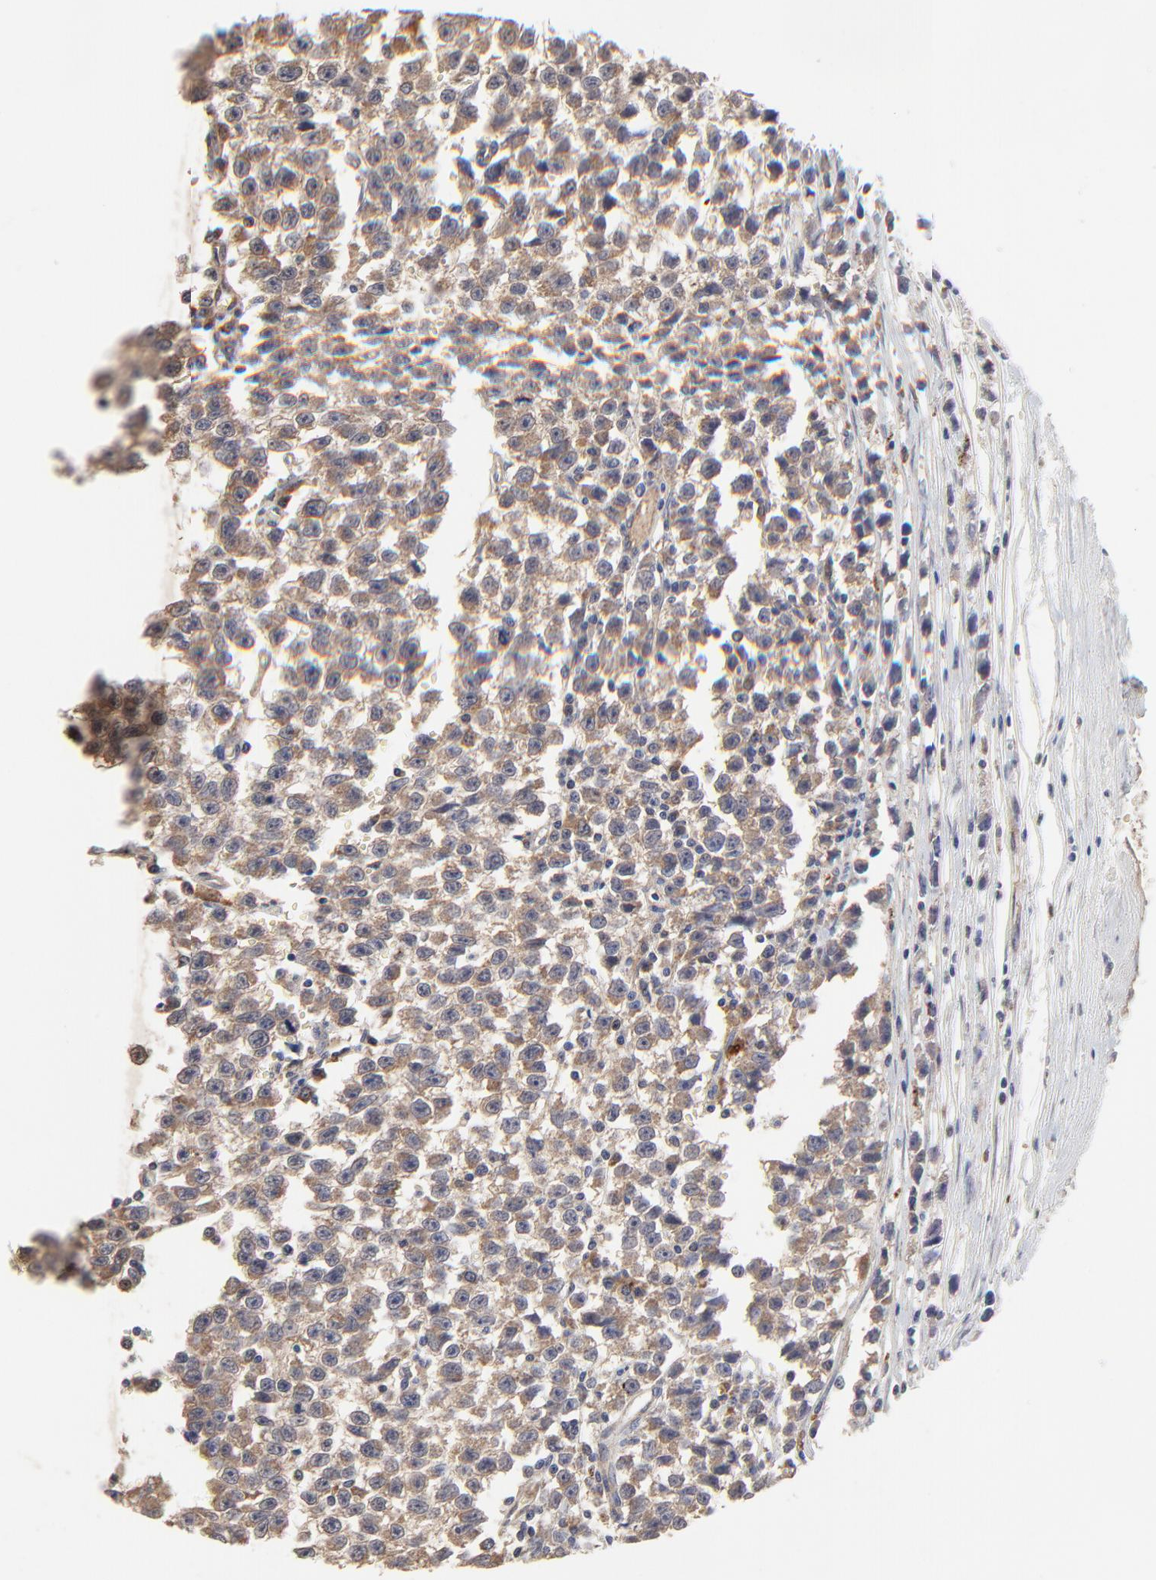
{"staining": {"intensity": "weak", "quantity": ">75%", "location": "cytoplasmic/membranous"}, "tissue": "testis cancer", "cell_type": "Tumor cells", "image_type": "cancer", "snomed": [{"axis": "morphology", "description": "Seminoma, NOS"}, {"axis": "topography", "description": "Testis"}], "caption": "Testis cancer (seminoma) was stained to show a protein in brown. There is low levels of weak cytoplasmic/membranous expression in approximately >75% of tumor cells.", "gene": "LGALS3", "patient": {"sex": "male", "age": 35}}